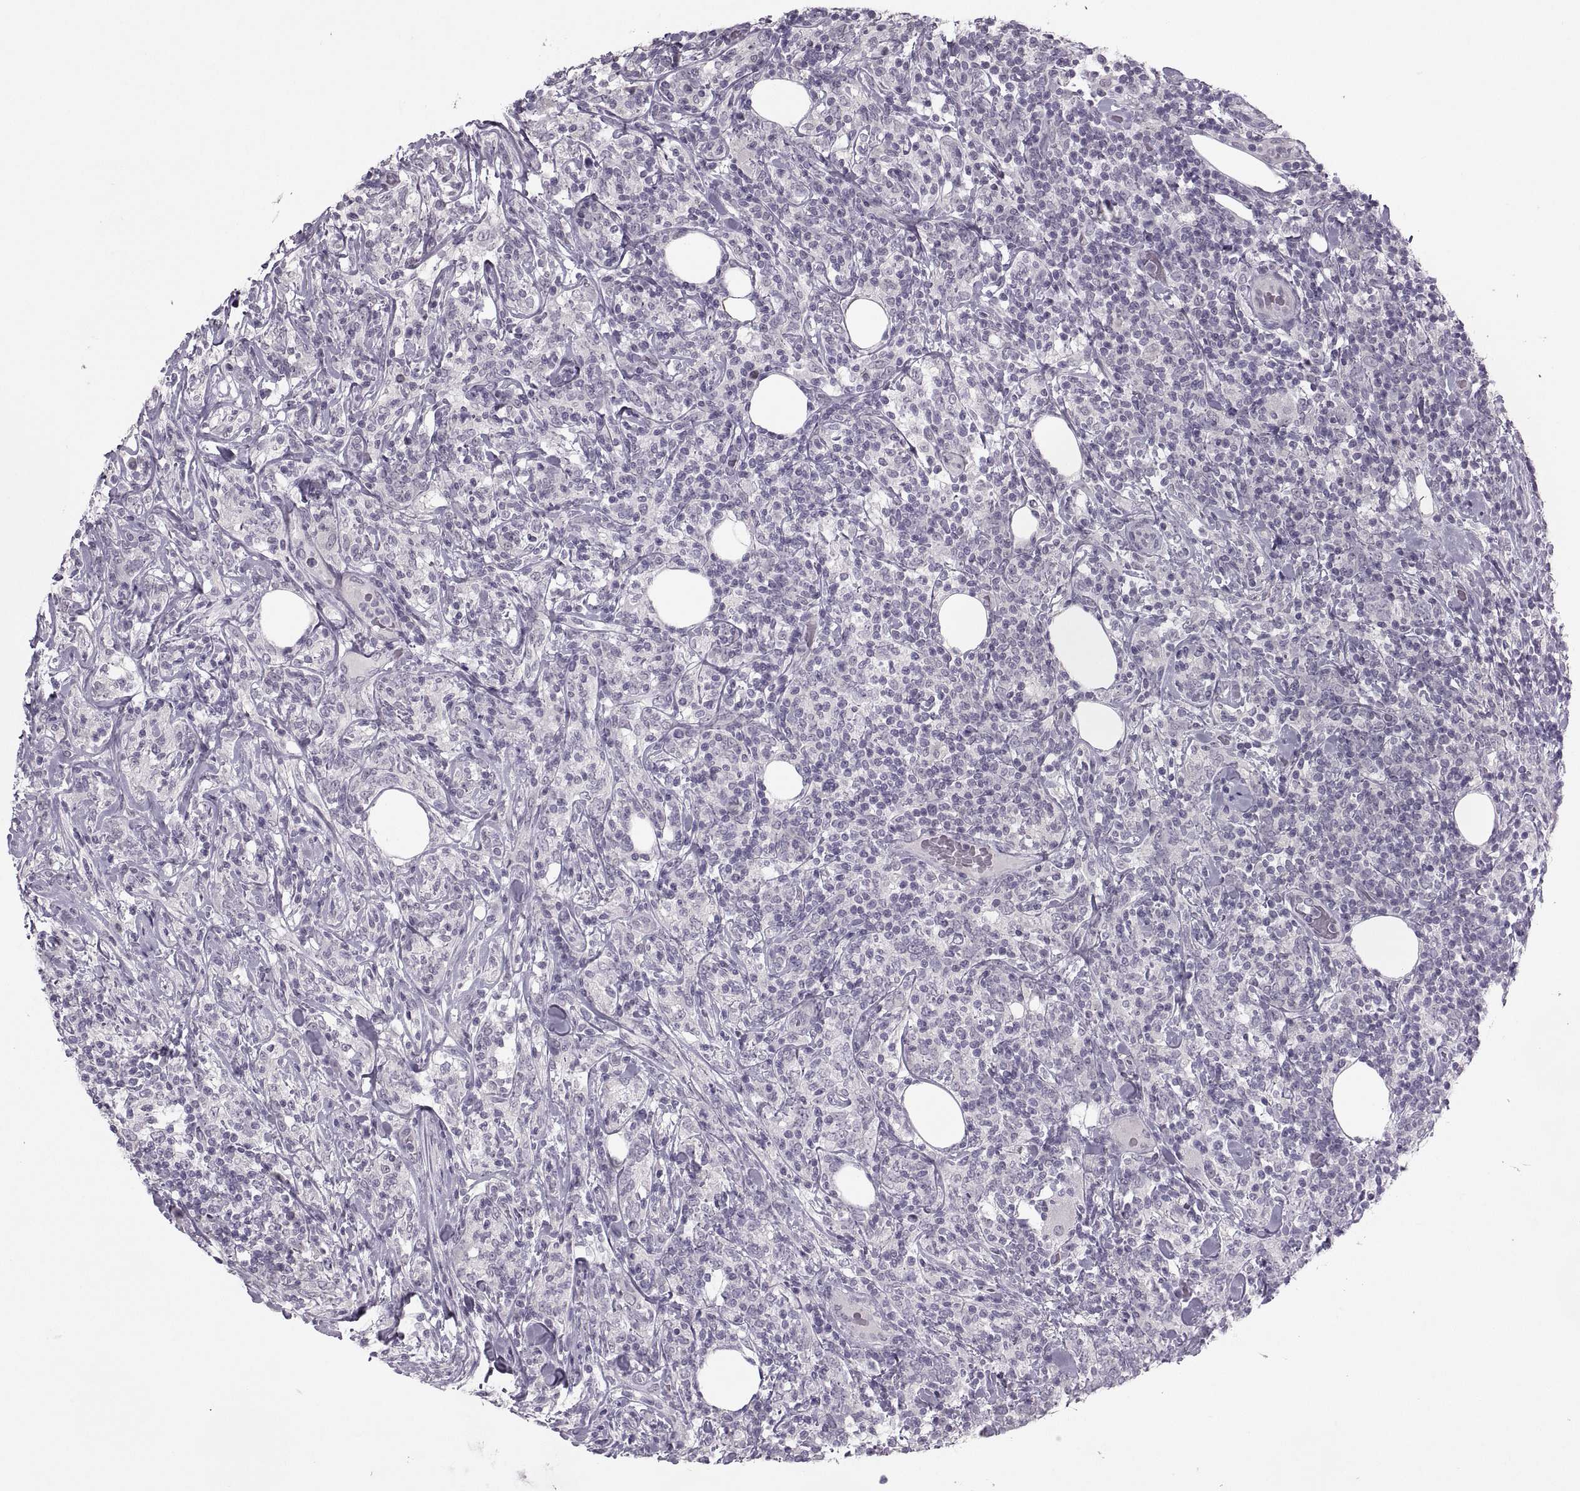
{"staining": {"intensity": "negative", "quantity": "none", "location": "none"}, "tissue": "lymphoma", "cell_type": "Tumor cells", "image_type": "cancer", "snomed": [{"axis": "morphology", "description": "Malignant lymphoma, non-Hodgkin's type, High grade"}, {"axis": "topography", "description": "Lymph node"}], "caption": "Immunohistochemistry micrograph of lymphoma stained for a protein (brown), which reveals no expression in tumor cells.", "gene": "MGAT4D", "patient": {"sex": "female", "age": 84}}